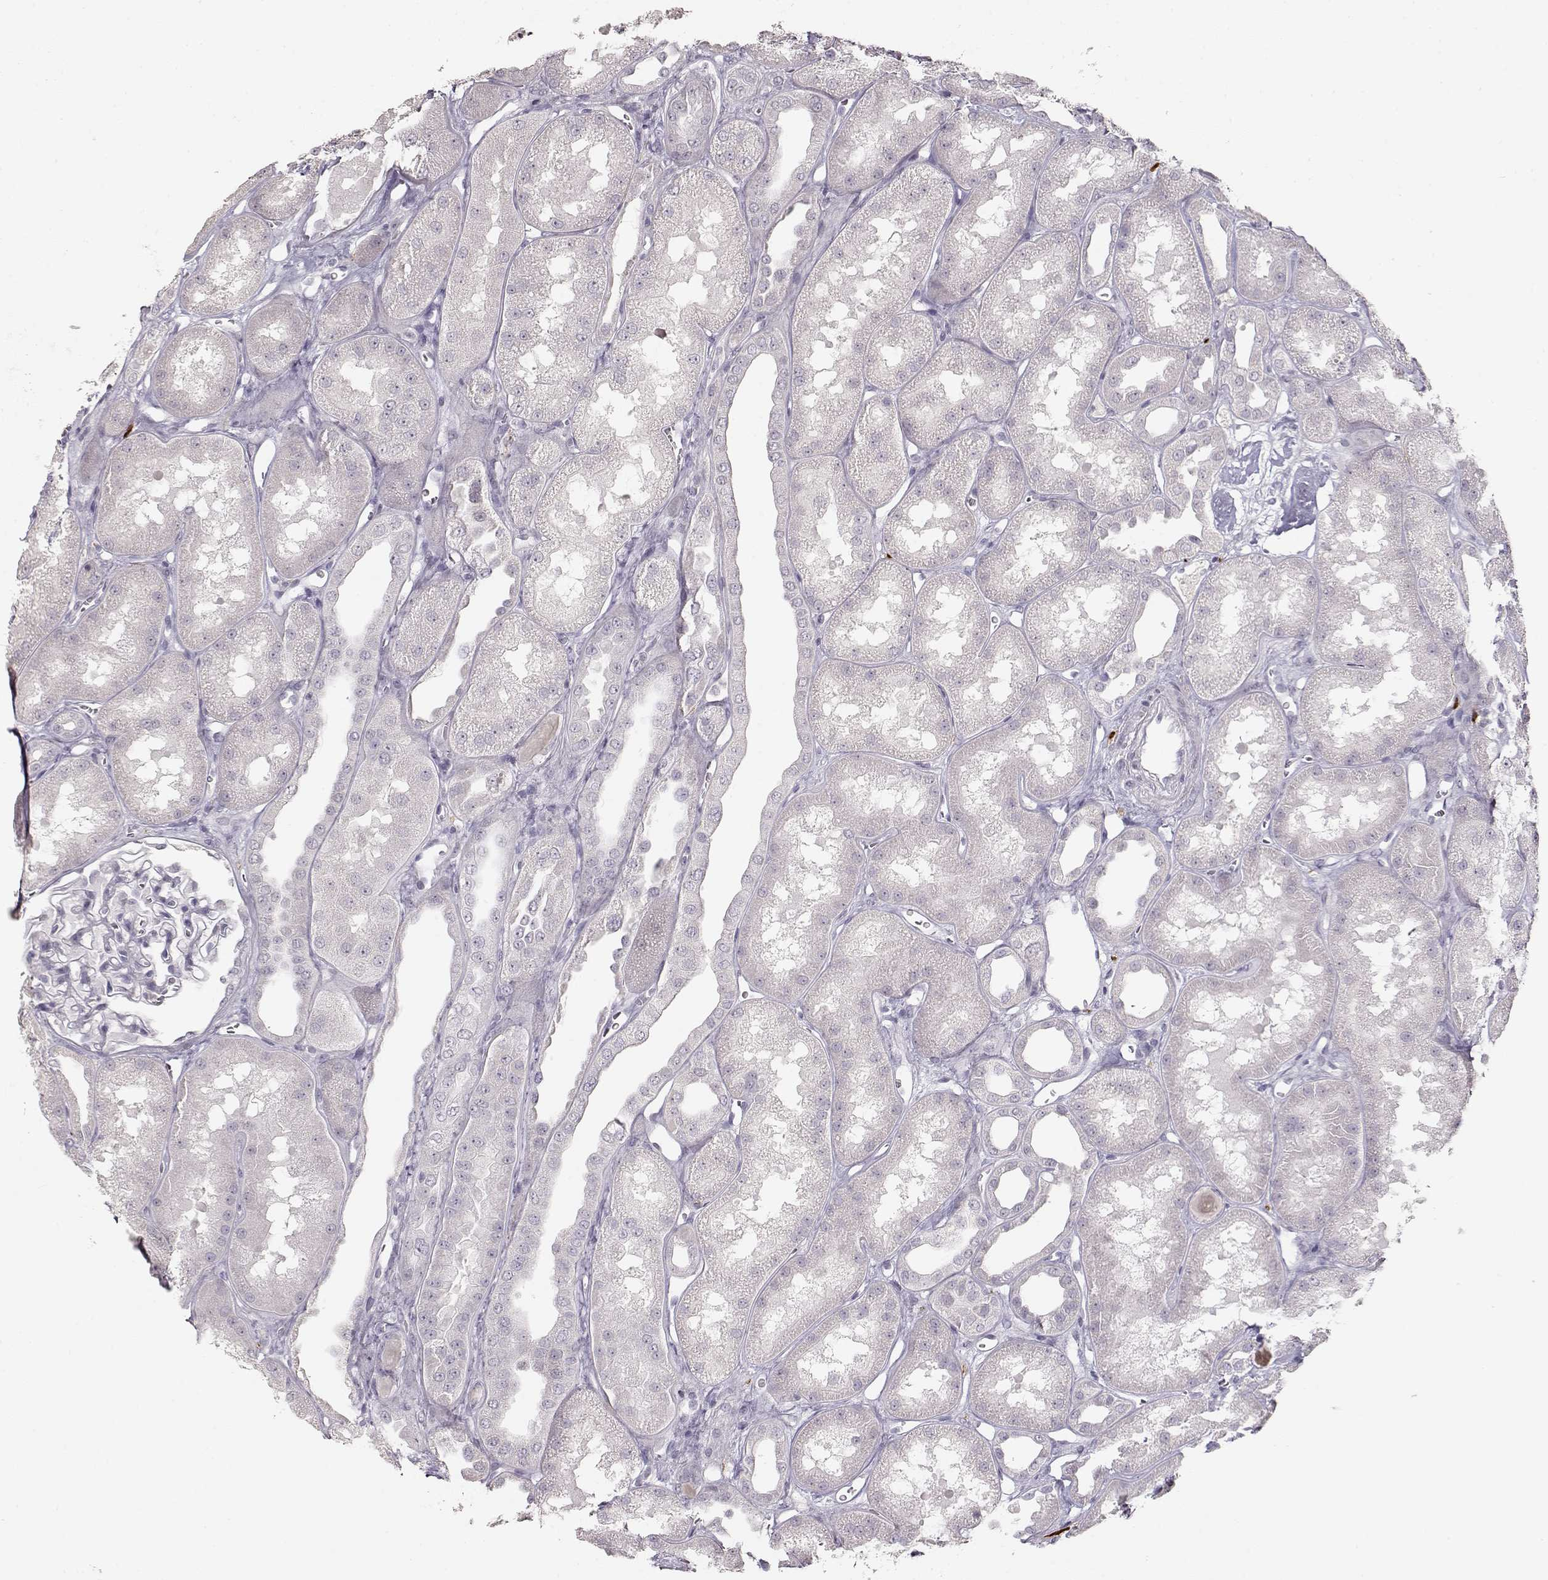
{"staining": {"intensity": "negative", "quantity": "none", "location": "none"}, "tissue": "kidney", "cell_type": "Cells in glomeruli", "image_type": "normal", "snomed": [{"axis": "morphology", "description": "Normal tissue, NOS"}, {"axis": "topography", "description": "Kidney"}], "caption": "High magnification brightfield microscopy of unremarkable kidney stained with DAB (brown) and counterstained with hematoxylin (blue): cells in glomeruli show no significant positivity.", "gene": "S100B", "patient": {"sex": "male", "age": 61}}